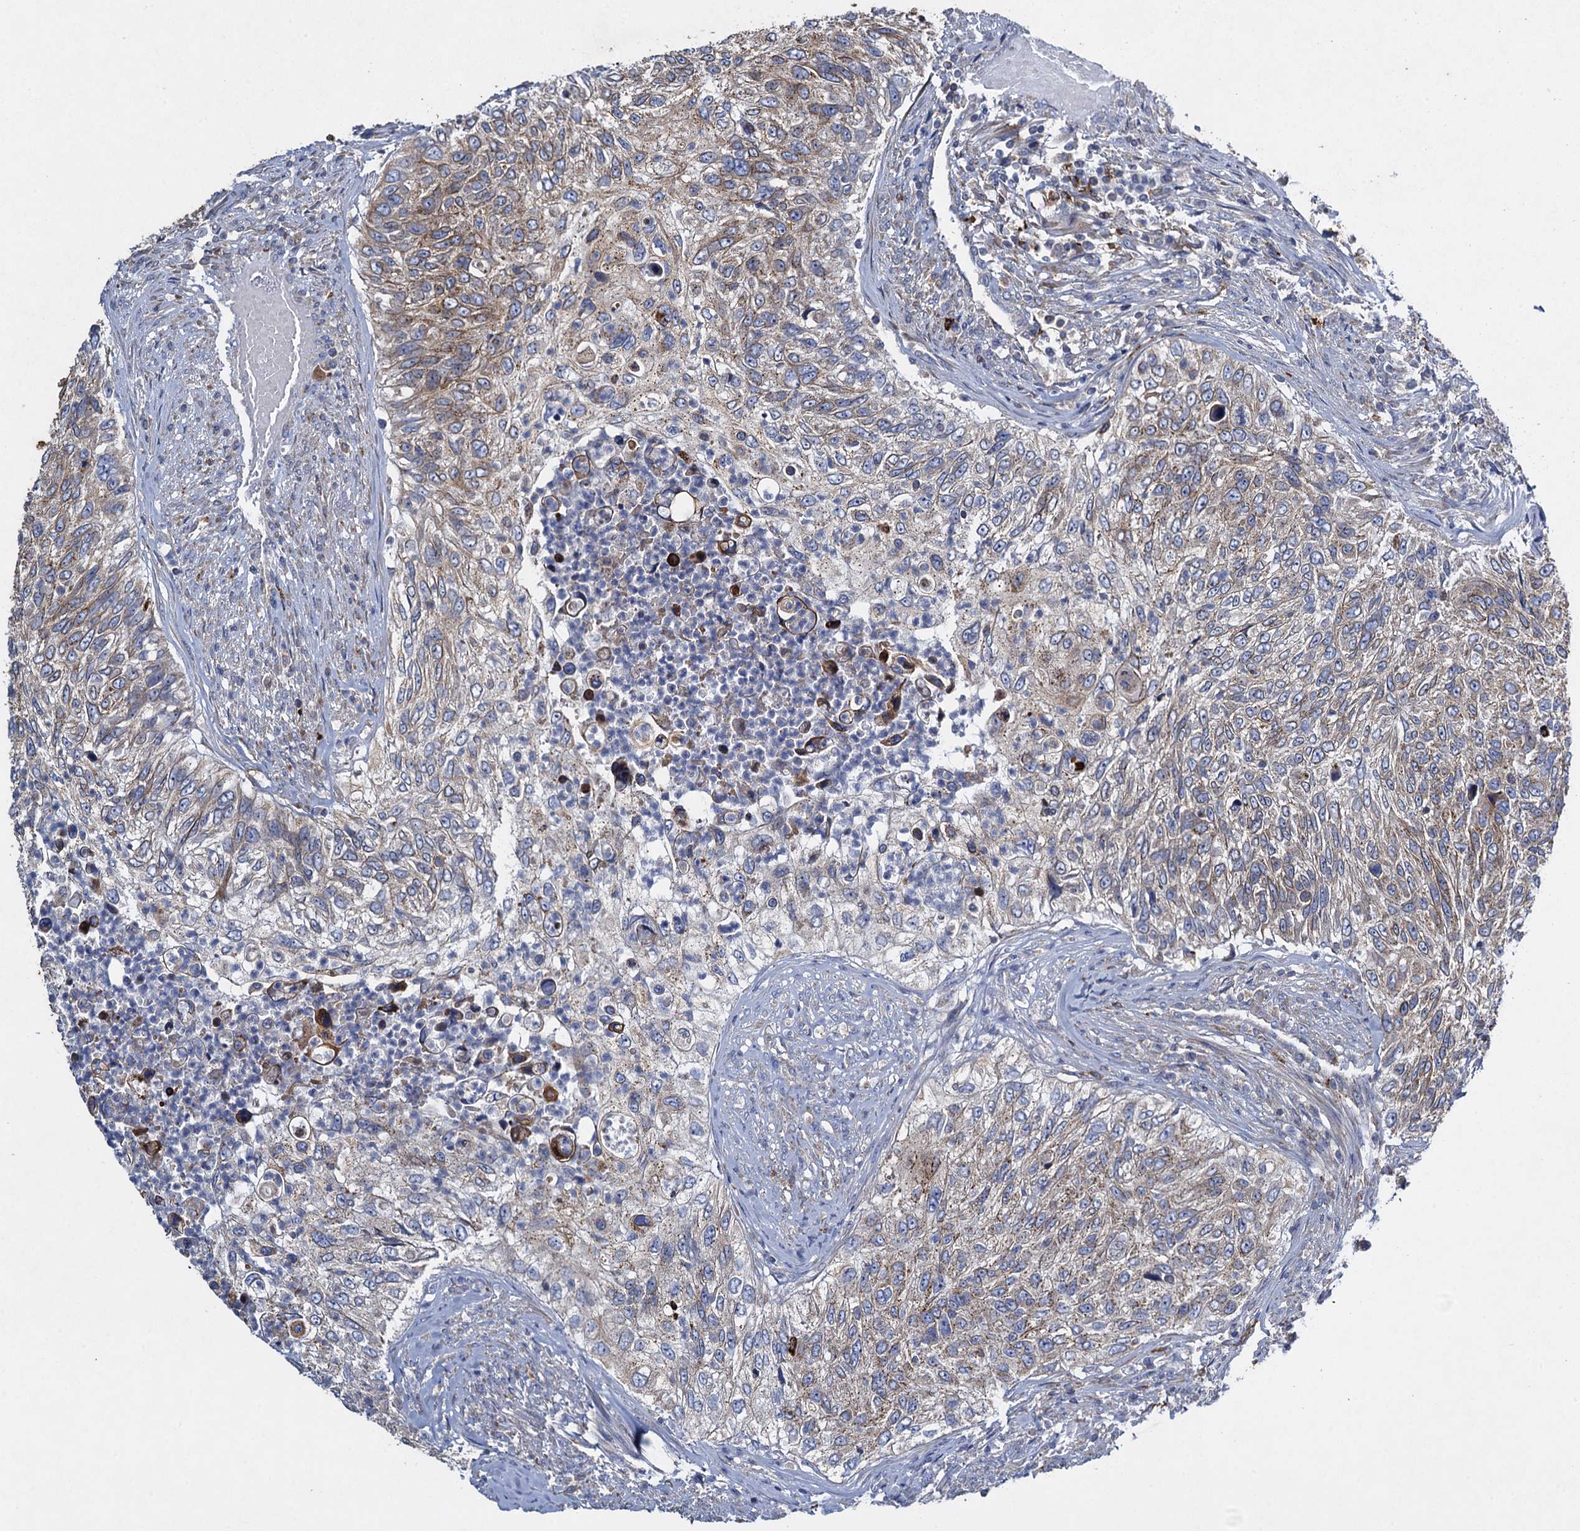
{"staining": {"intensity": "weak", "quantity": "25%-75%", "location": "cytoplasmic/membranous"}, "tissue": "urothelial cancer", "cell_type": "Tumor cells", "image_type": "cancer", "snomed": [{"axis": "morphology", "description": "Urothelial carcinoma, High grade"}, {"axis": "topography", "description": "Urinary bladder"}], "caption": "This photomicrograph demonstrates immunohistochemistry staining of human urothelial cancer, with low weak cytoplasmic/membranous positivity in about 25%-75% of tumor cells.", "gene": "TXNDC11", "patient": {"sex": "female", "age": 60}}